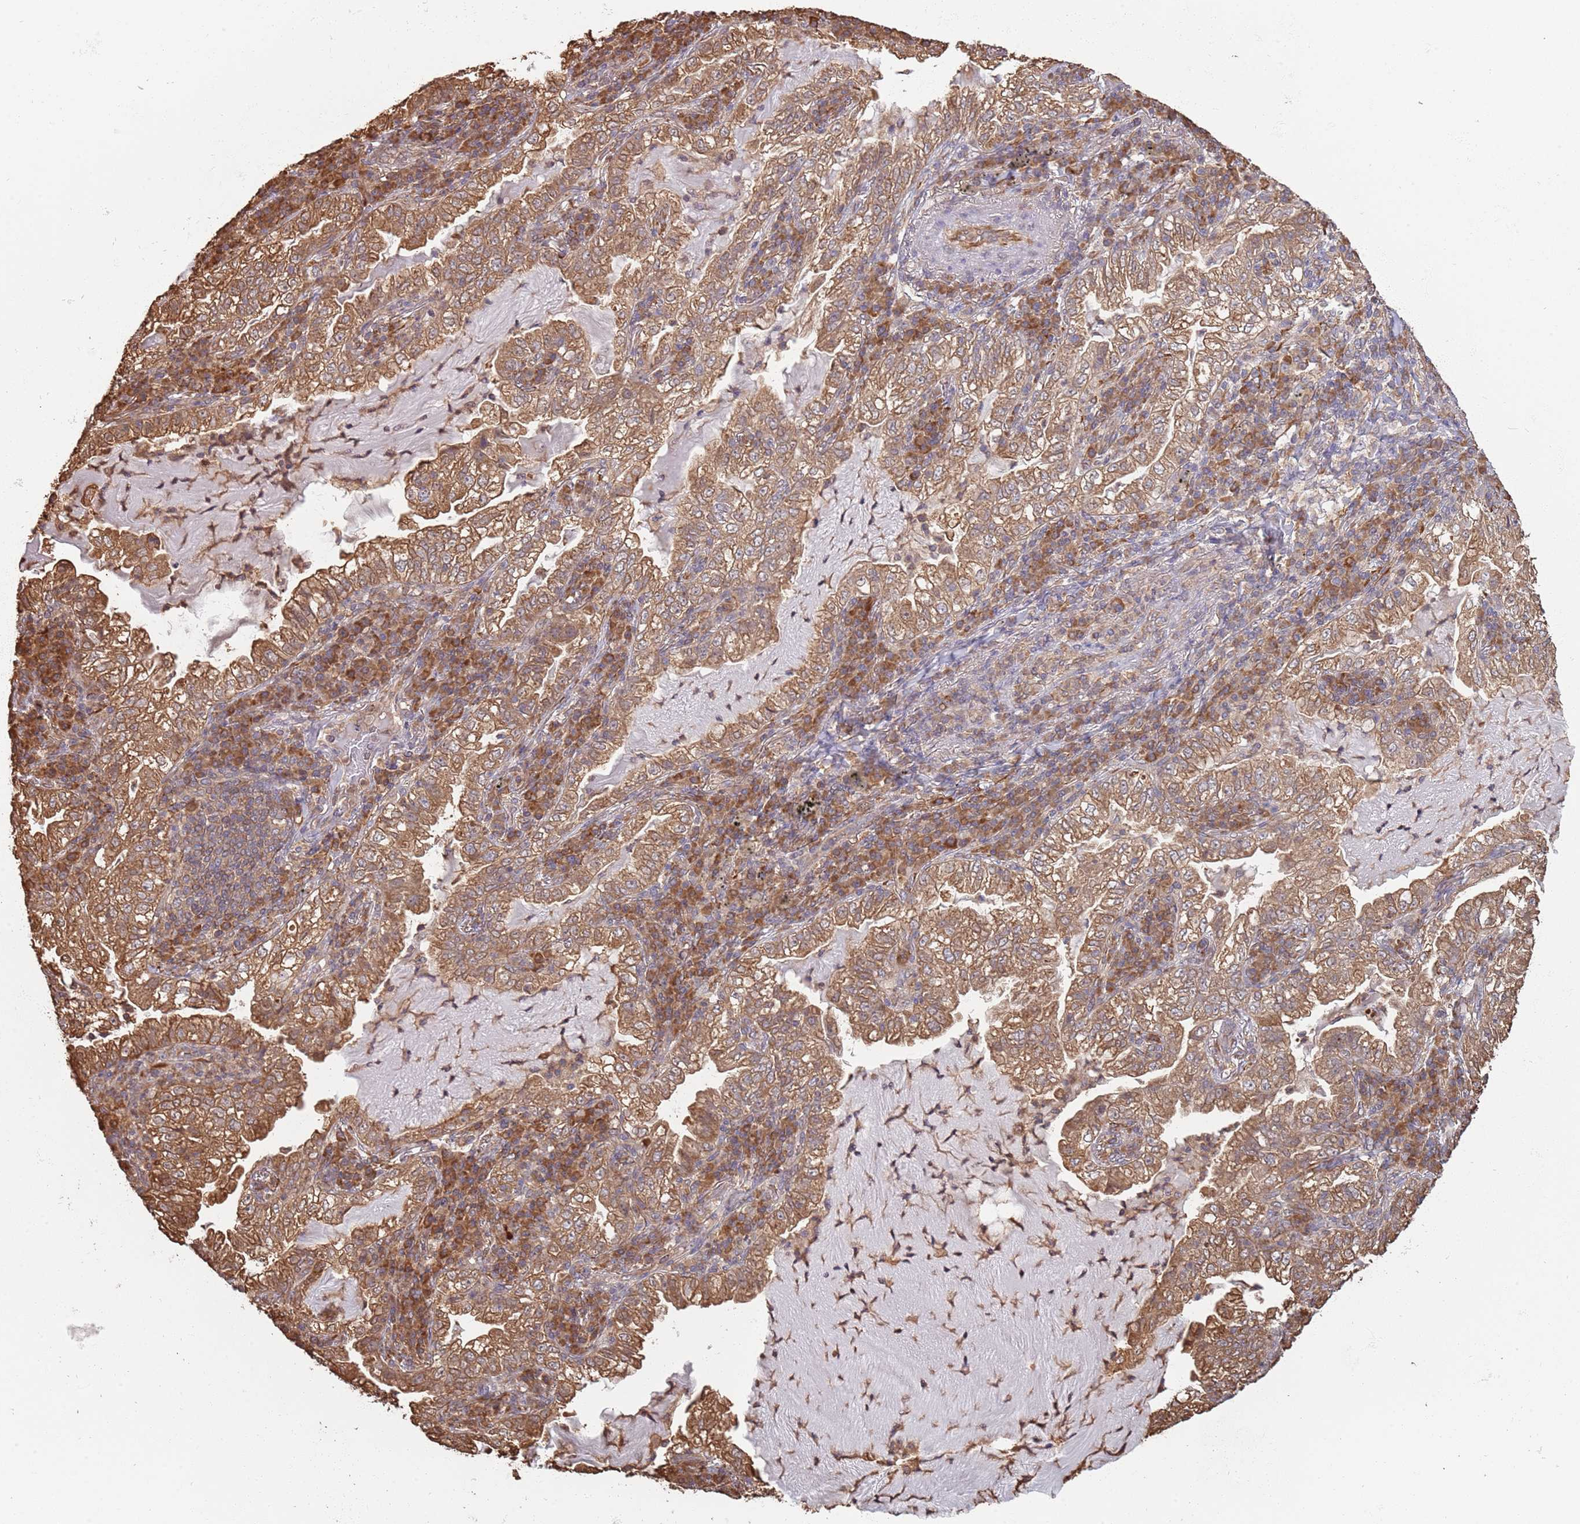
{"staining": {"intensity": "moderate", "quantity": ">75%", "location": "cytoplasmic/membranous"}, "tissue": "lung cancer", "cell_type": "Tumor cells", "image_type": "cancer", "snomed": [{"axis": "morphology", "description": "Adenocarcinoma, NOS"}, {"axis": "topography", "description": "Lung"}], "caption": "Lung cancer (adenocarcinoma) tissue displays moderate cytoplasmic/membranous expression in approximately >75% of tumor cells", "gene": "COG4", "patient": {"sex": "female", "age": 73}}